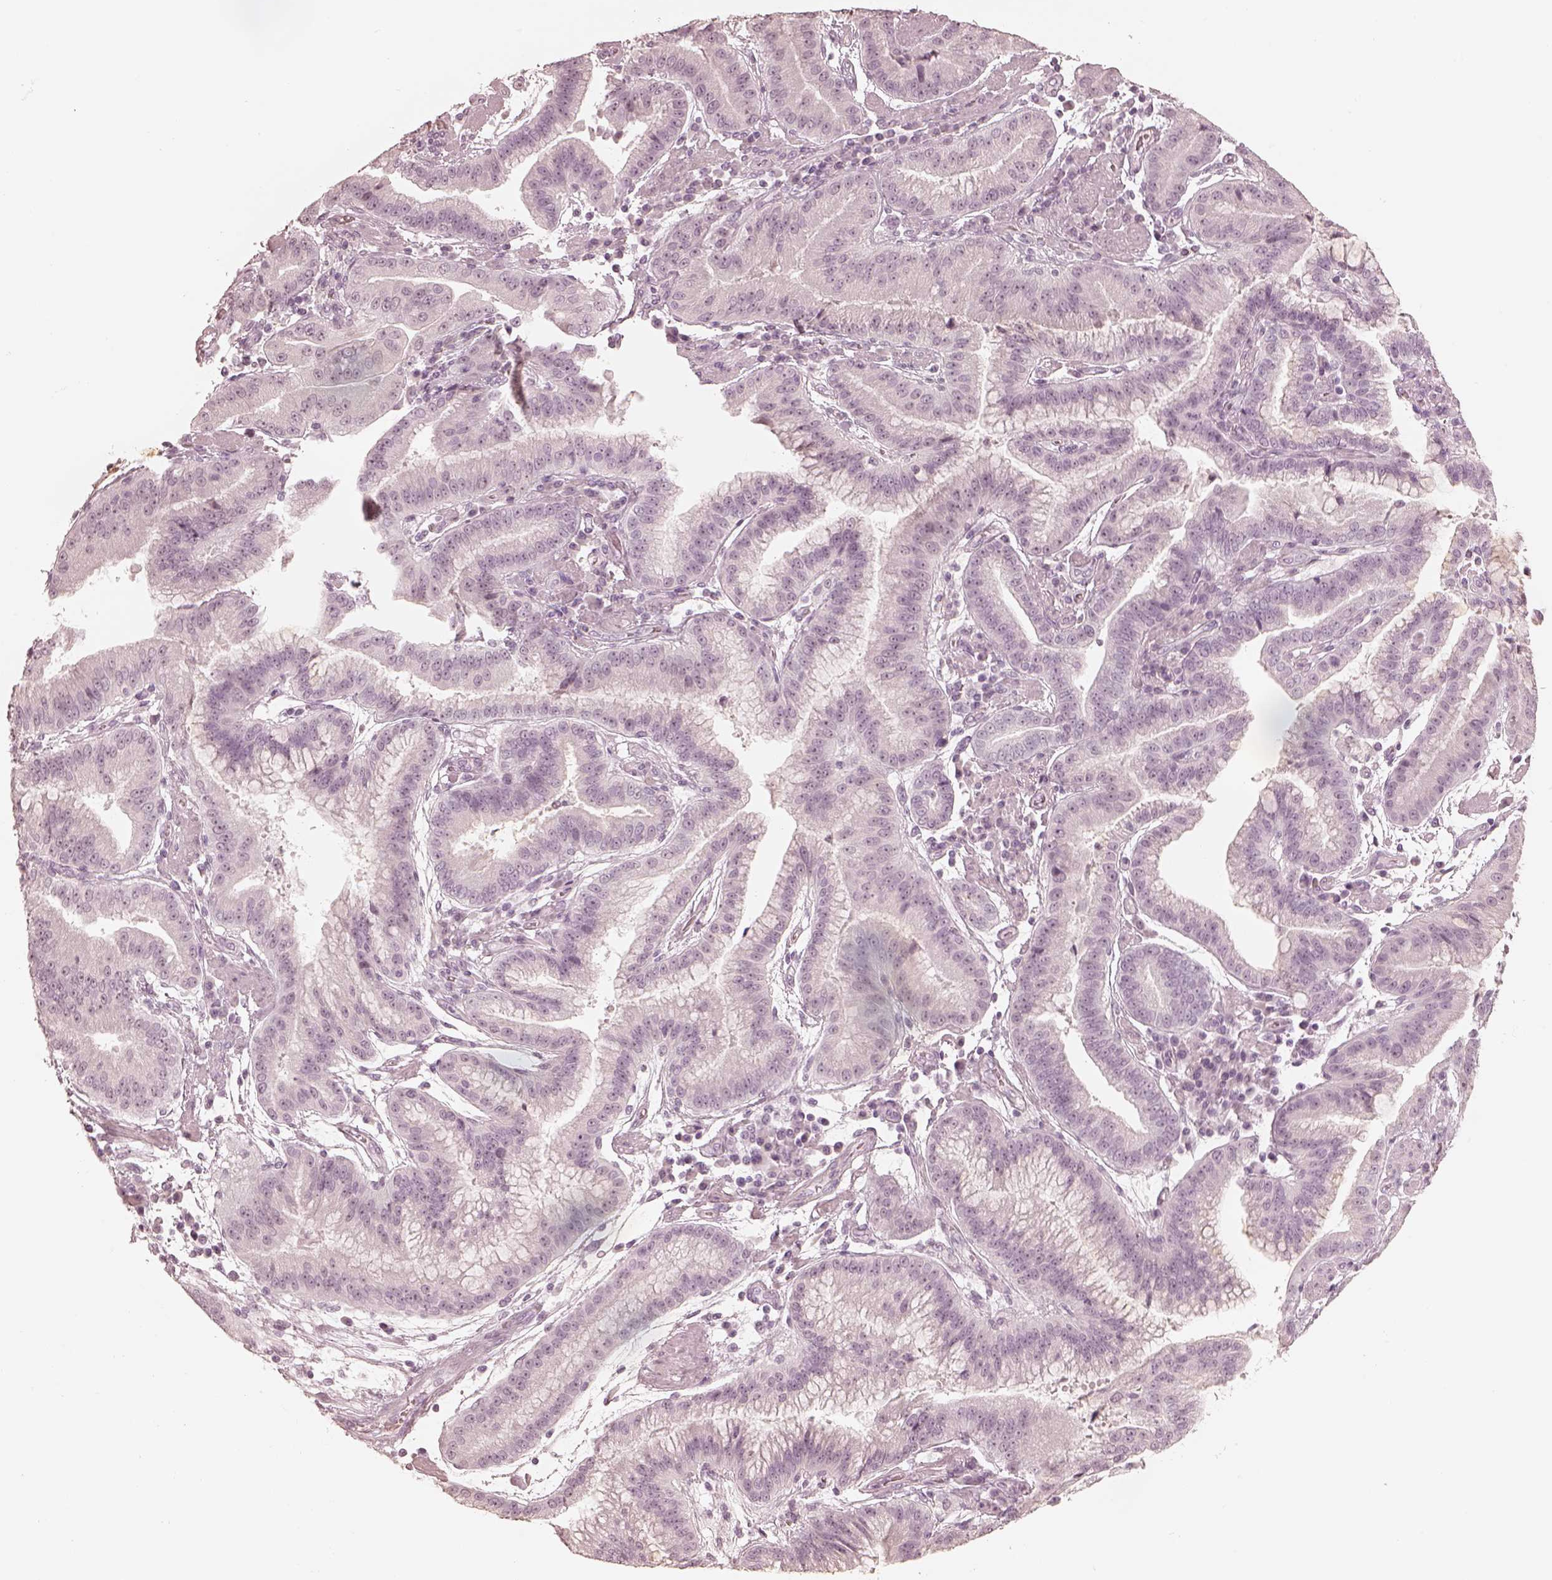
{"staining": {"intensity": "negative", "quantity": "none", "location": "none"}, "tissue": "stomach cancer", "cell_type": "Tumor cells", "image_type": "cancer", "snomed": [{"axis": "morphology", "description": "Adenocarcinoma, NOS"}, {"axis": "topography", "description": "Stomach"}], "caption": "Stomach adenocarcinoma stained for a protein using immunohistochemistry (IHC) reveals no expression tumor cells.", "gene": "CALR3", "patient": {"sex": "male", "age": 83}}